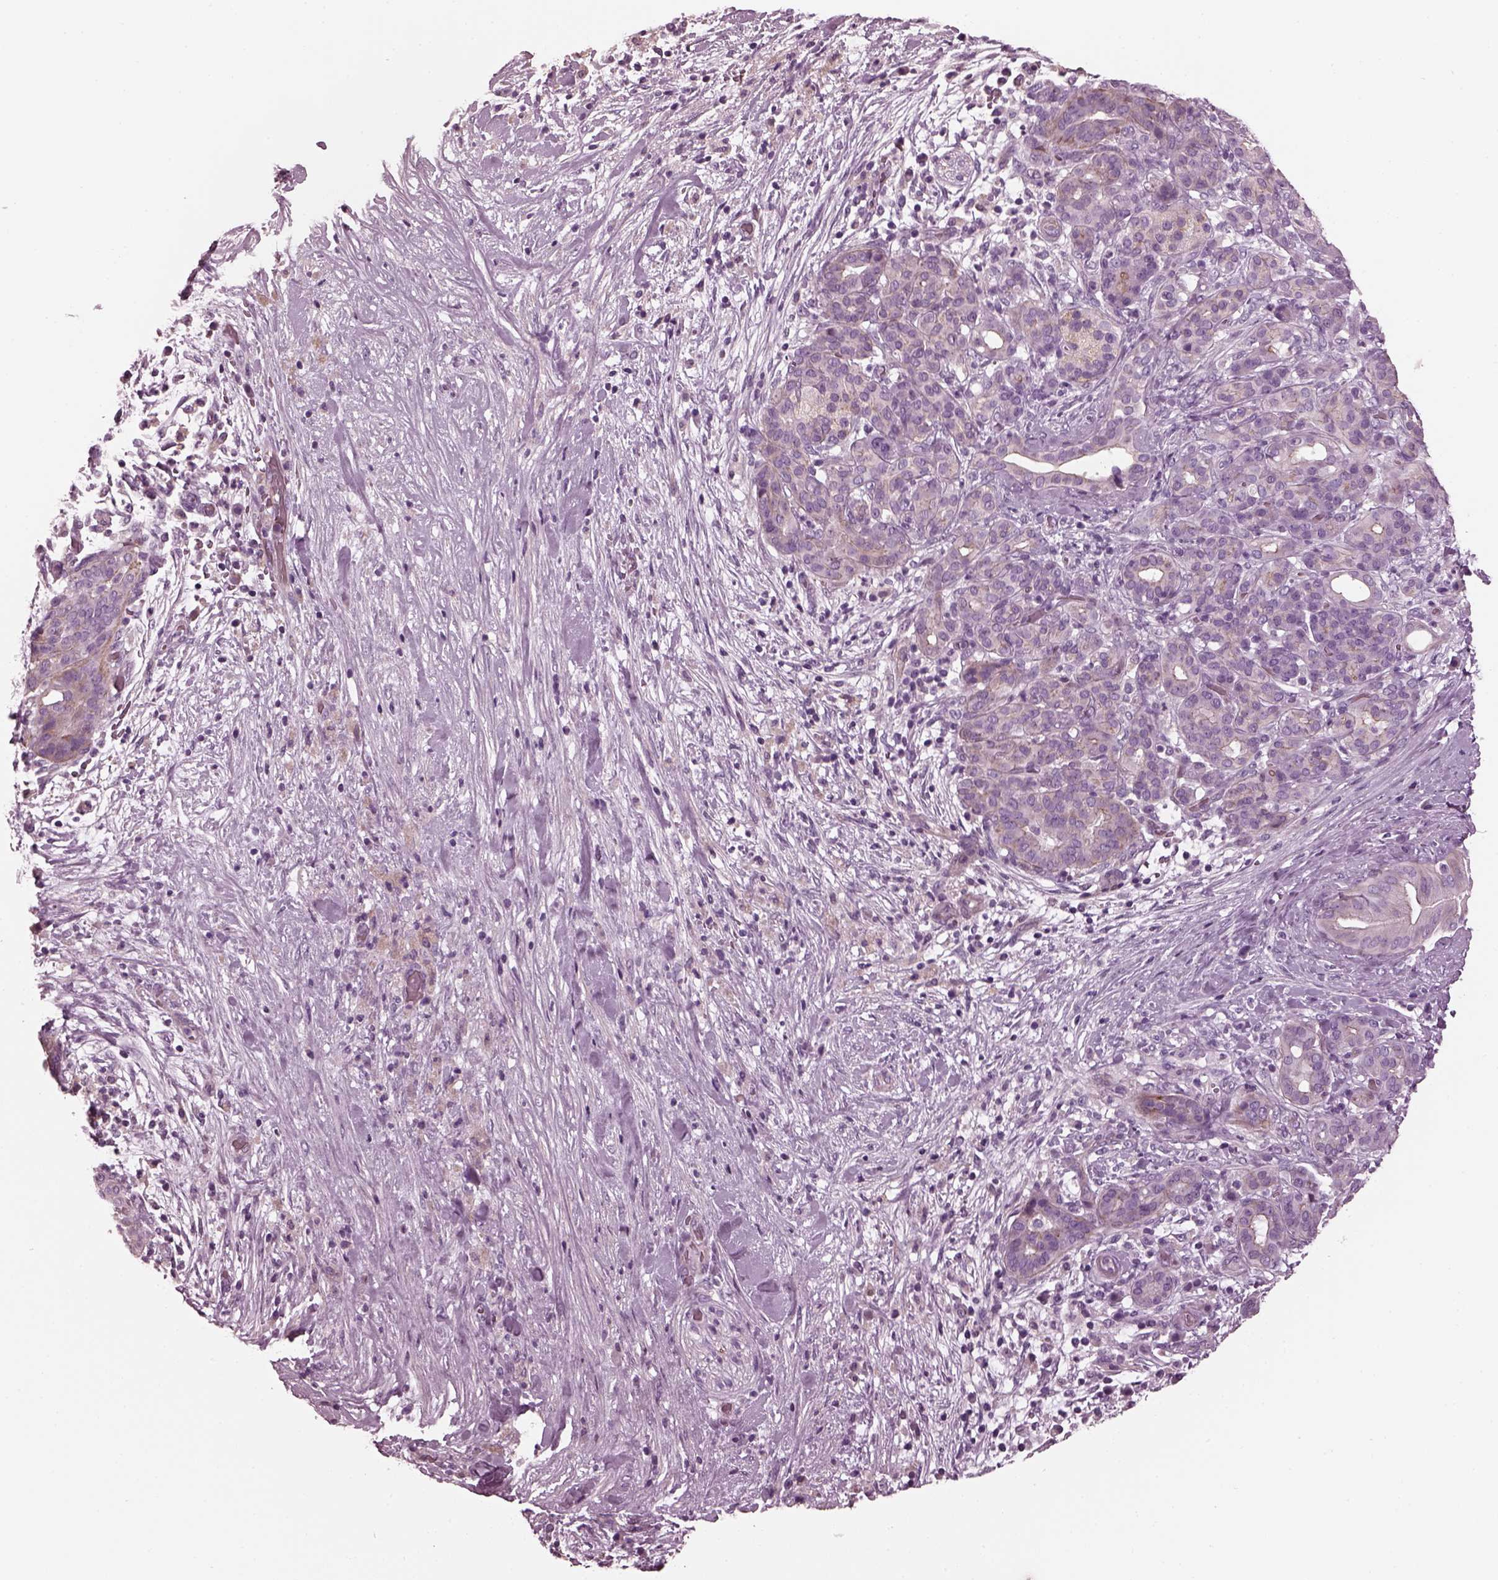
{"staining": {"intensity": "weak", "quantity": "25%-75%", "location": "cytoplasmic/membranous"}, "tissue": "pancreatic cancer", "cell_type": "Tumor cells", "image_type": "cancer", "snomed": [{"axis": "morphology", "description": "Adenocarcinoma, NOS"}, {"axis": "topography", "description": "Pancreas"}], "caption": "A high-resolution histopathology image shows immunohistochemistry staining of pancreatic cancer (adenocarcinoma), which exhibits weak cytoplasmic/membranous positivity in approximately 25%-75% of tumor cells.", "gene": "GDF11", "patient": {"sex": "male", "age": 44}}